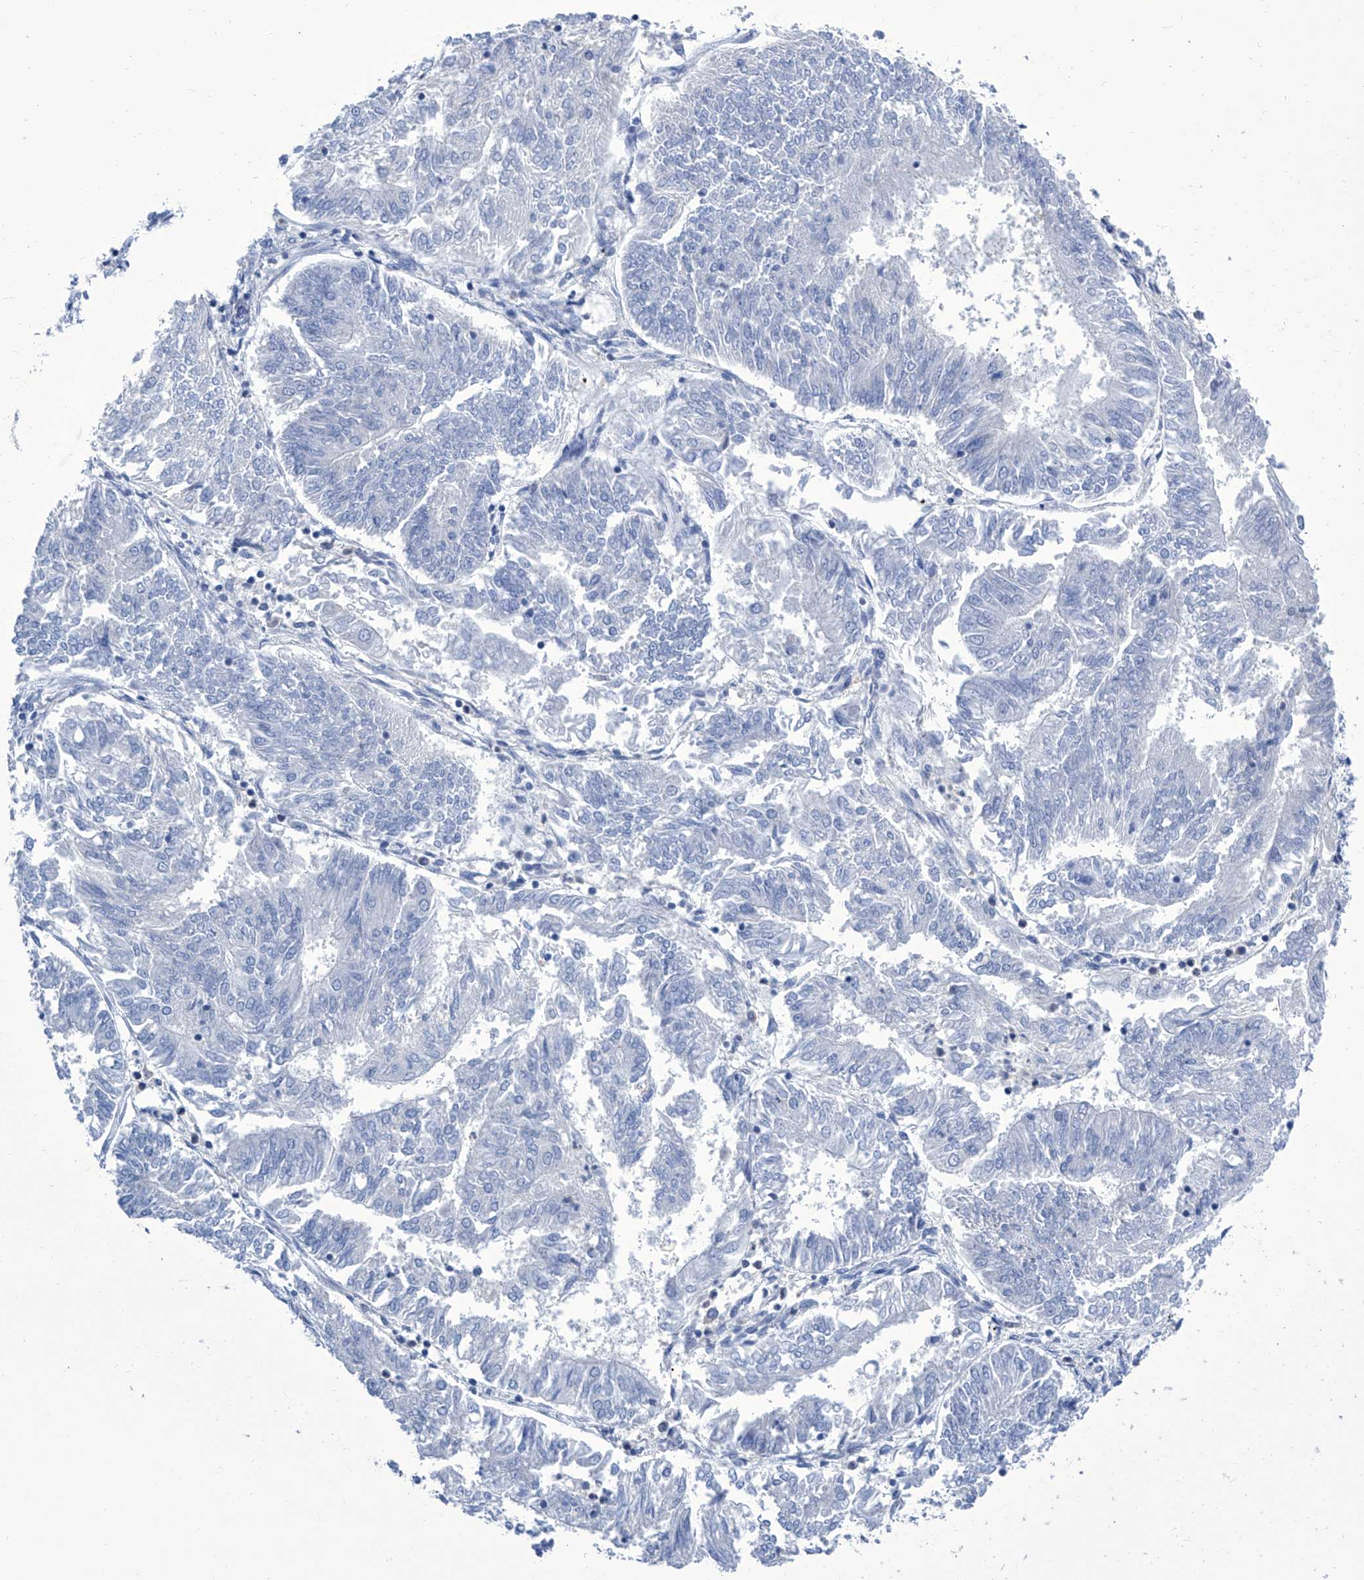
{"staining": {"intensity": "negative", "quantity": "none", "location": "none"}, "tissue": "endometrial cancer", "cell_type": "Tumor cells", "image_type": "cancer", "snomed": [{"axis": "morphology", "description": "Adenocarcinoma, NOS"}, {"axis": "topography", "description": "Endometrium"}], "caption": "There is no significant positivity in tumor cells of endometrial cancer.", "gene": "IMPA2", "patient": {"sex": "female", "age": 58}}